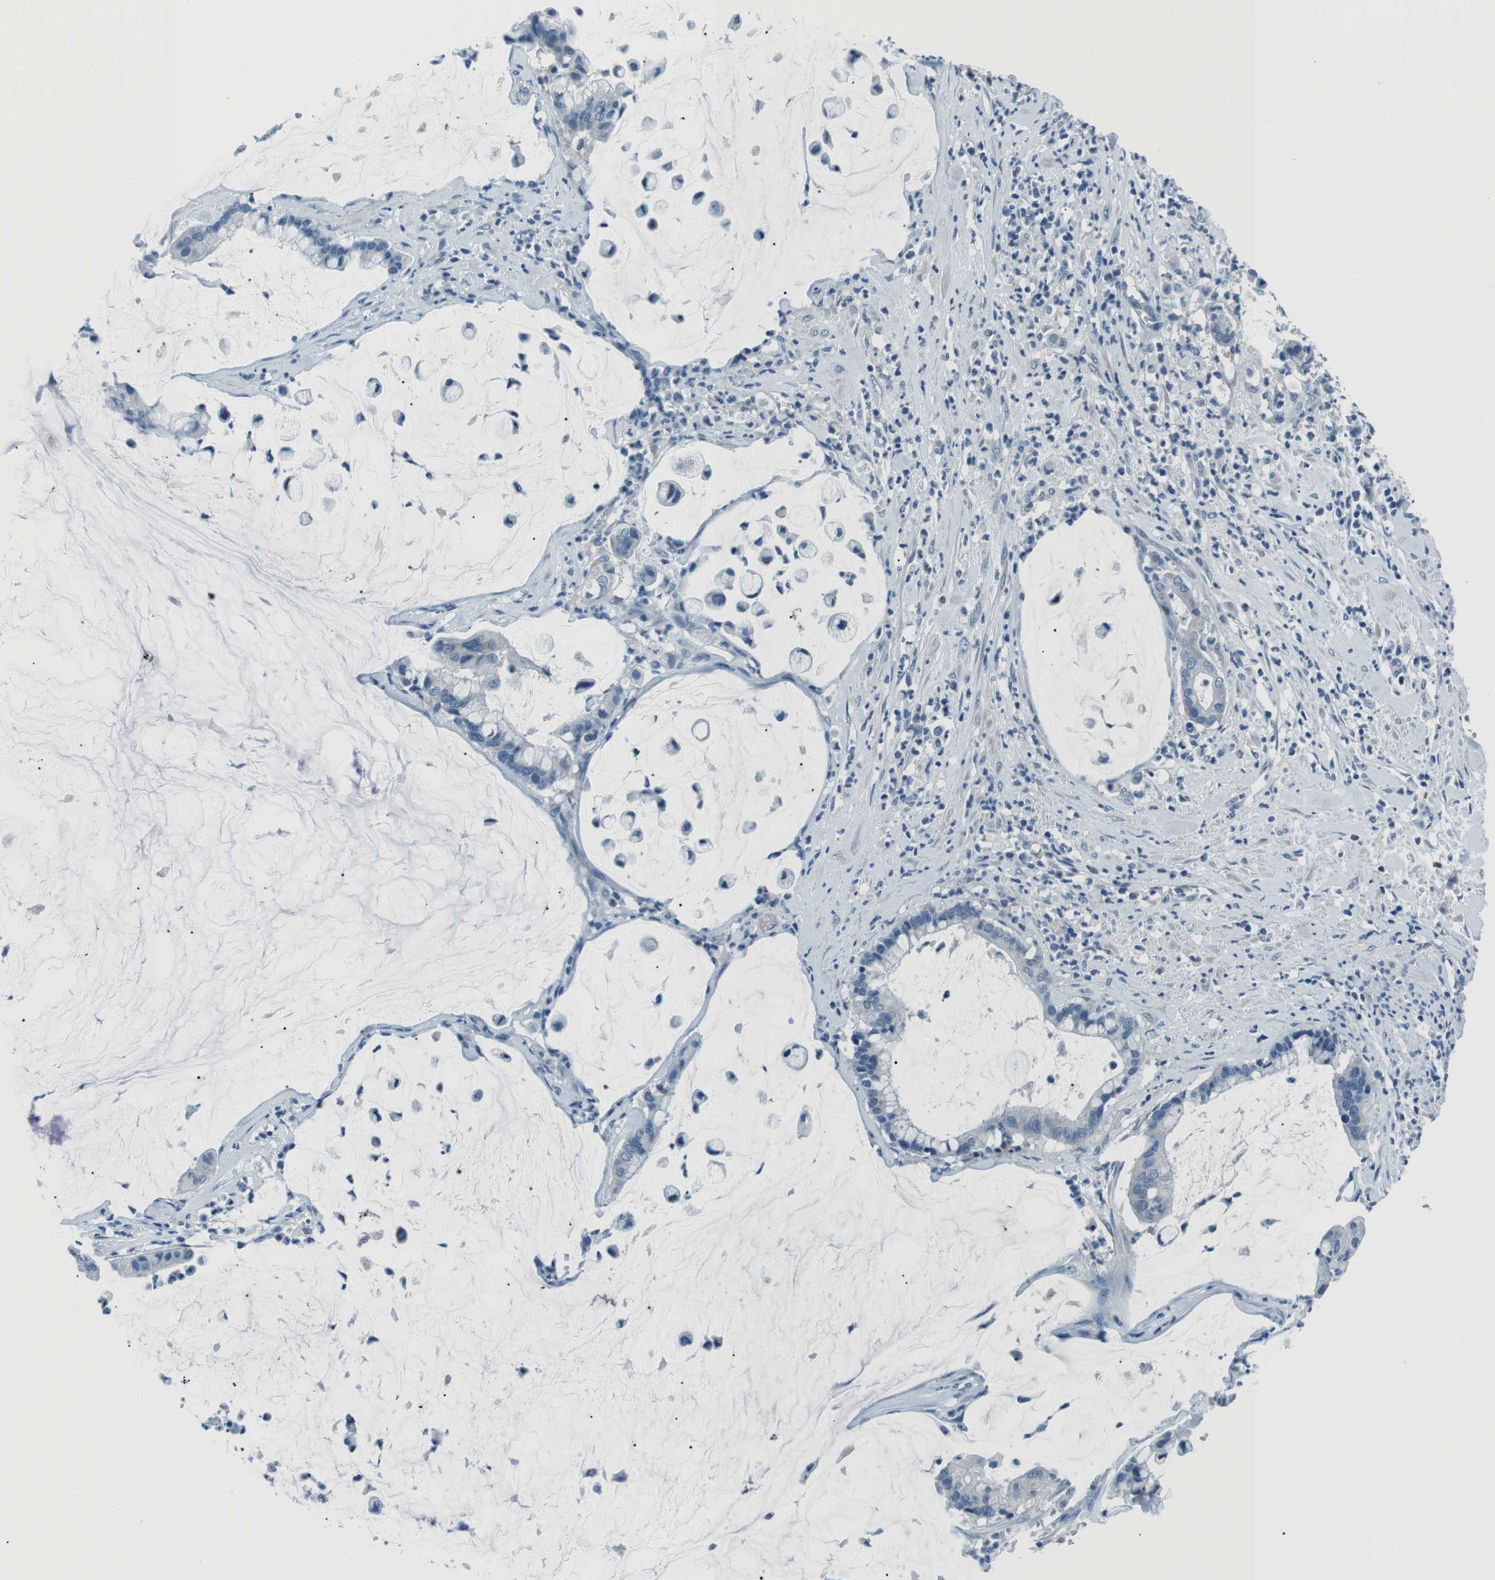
{"staining": {"intensity": "negative", "quantity": "none", "location": "none"}, "tissue": "pancreatic cancer", "cell_type": "Tumor cells", "image_type": "cancer", "snomed": [{"axis": "morphology", "description": "Adenocarcinoma, NOS"}, {"axis": "topography", "description": "Pancreas"}], "caption": "High power microscopy image of an IHC micrograph of pancreatic adenocarcinoma, revealing no significant positivity in tumor cells.", "gene": "ST6GAL1", "patient": {"sex": "male", "age": 41}}